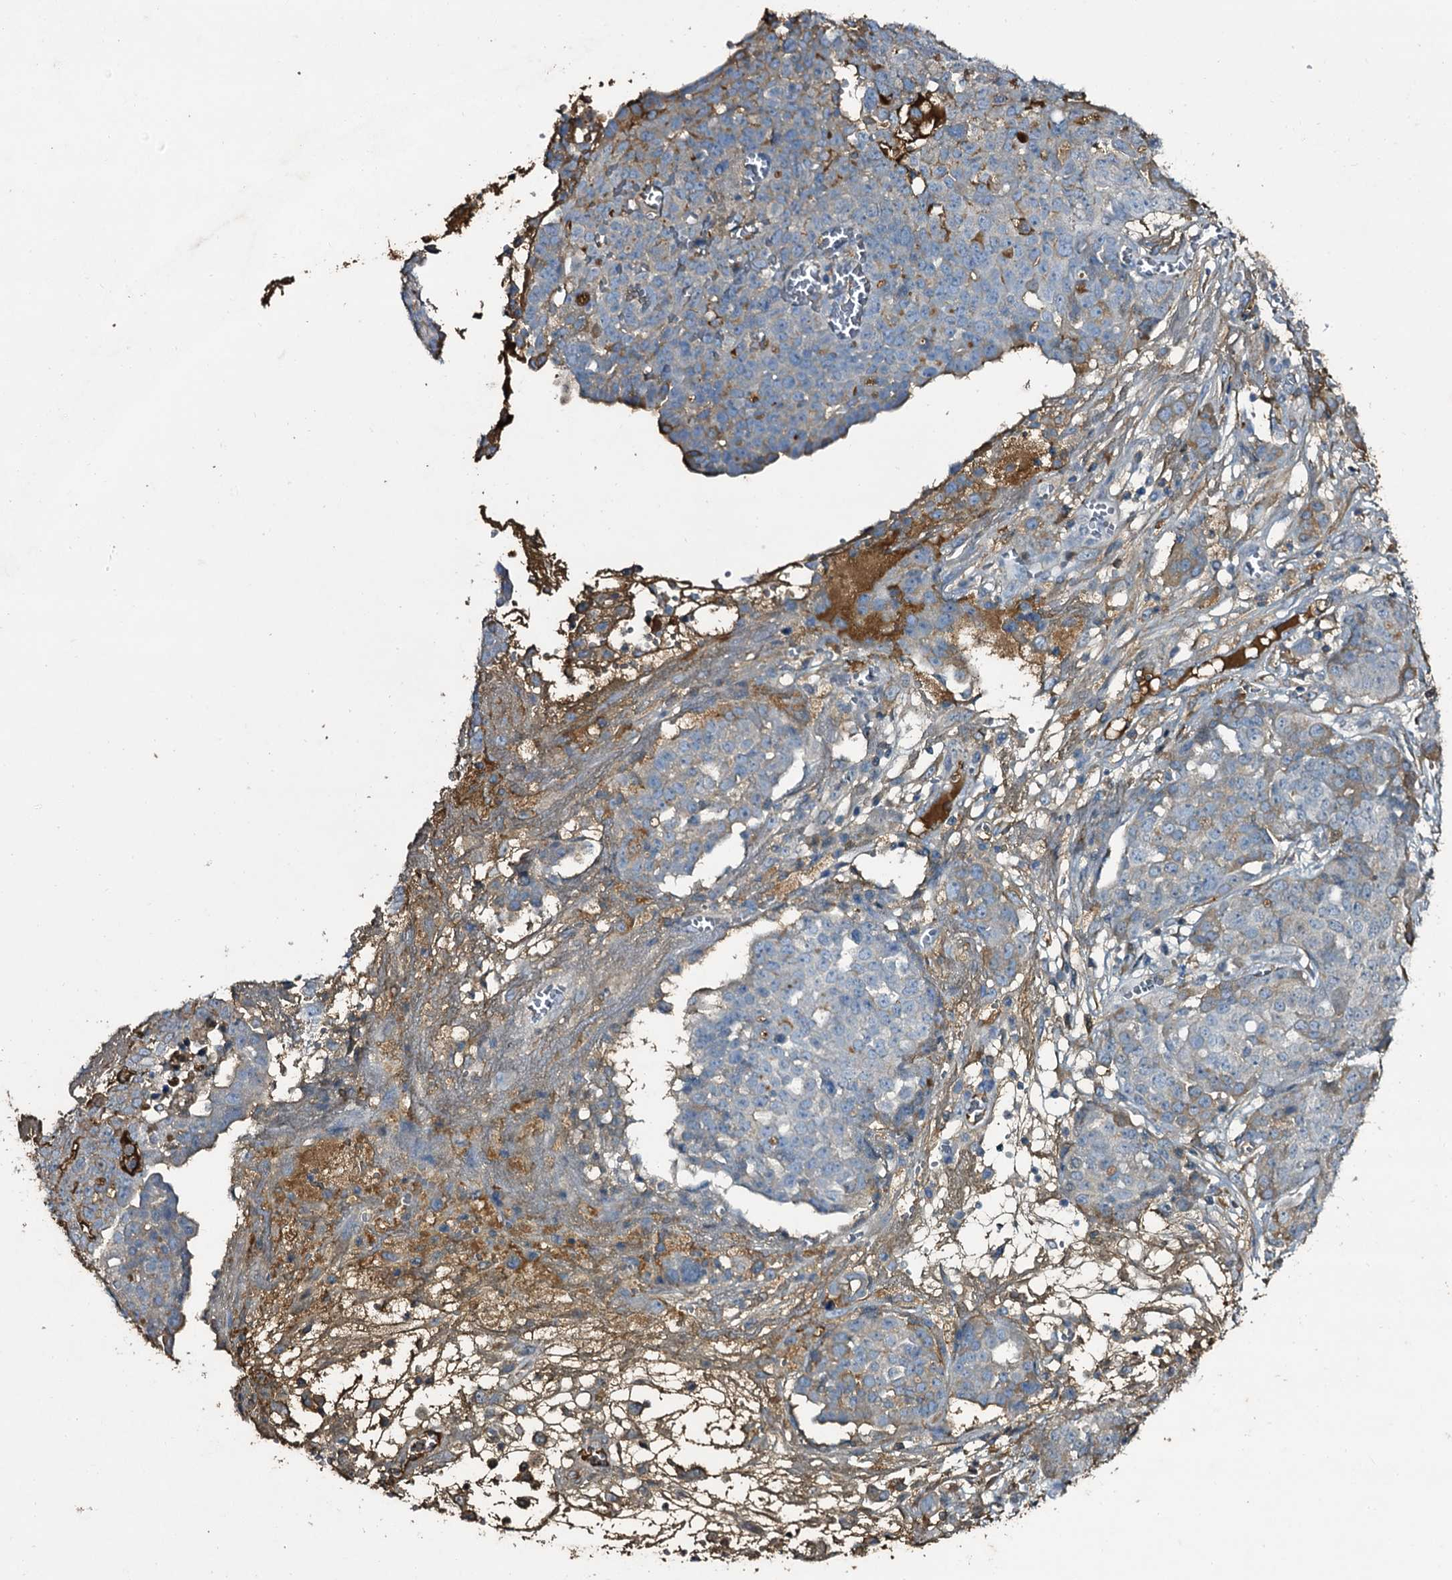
{"staining": {"intensity": "weak", "quantity": "<25%", "location": "cytoplasmic/membranous"}, "tissue": "ovarian cancer", "cell_type": "Tumor cells", "image_type": "cancer", "snomed": [{"axis": "morphology", "description": "Cystadenocarcinoma, serous, NOS"}, {"axis": "topography", "description": "Soft tissue"}, {"axis": "topography", "description": "Ovary"}], "caption": "A micrograph of human ovarian serous cystadenocarcinoma is negative for staining in tumor cells.", "gene": "EDN1", "patient": {"sex": "female", "age": 57}}